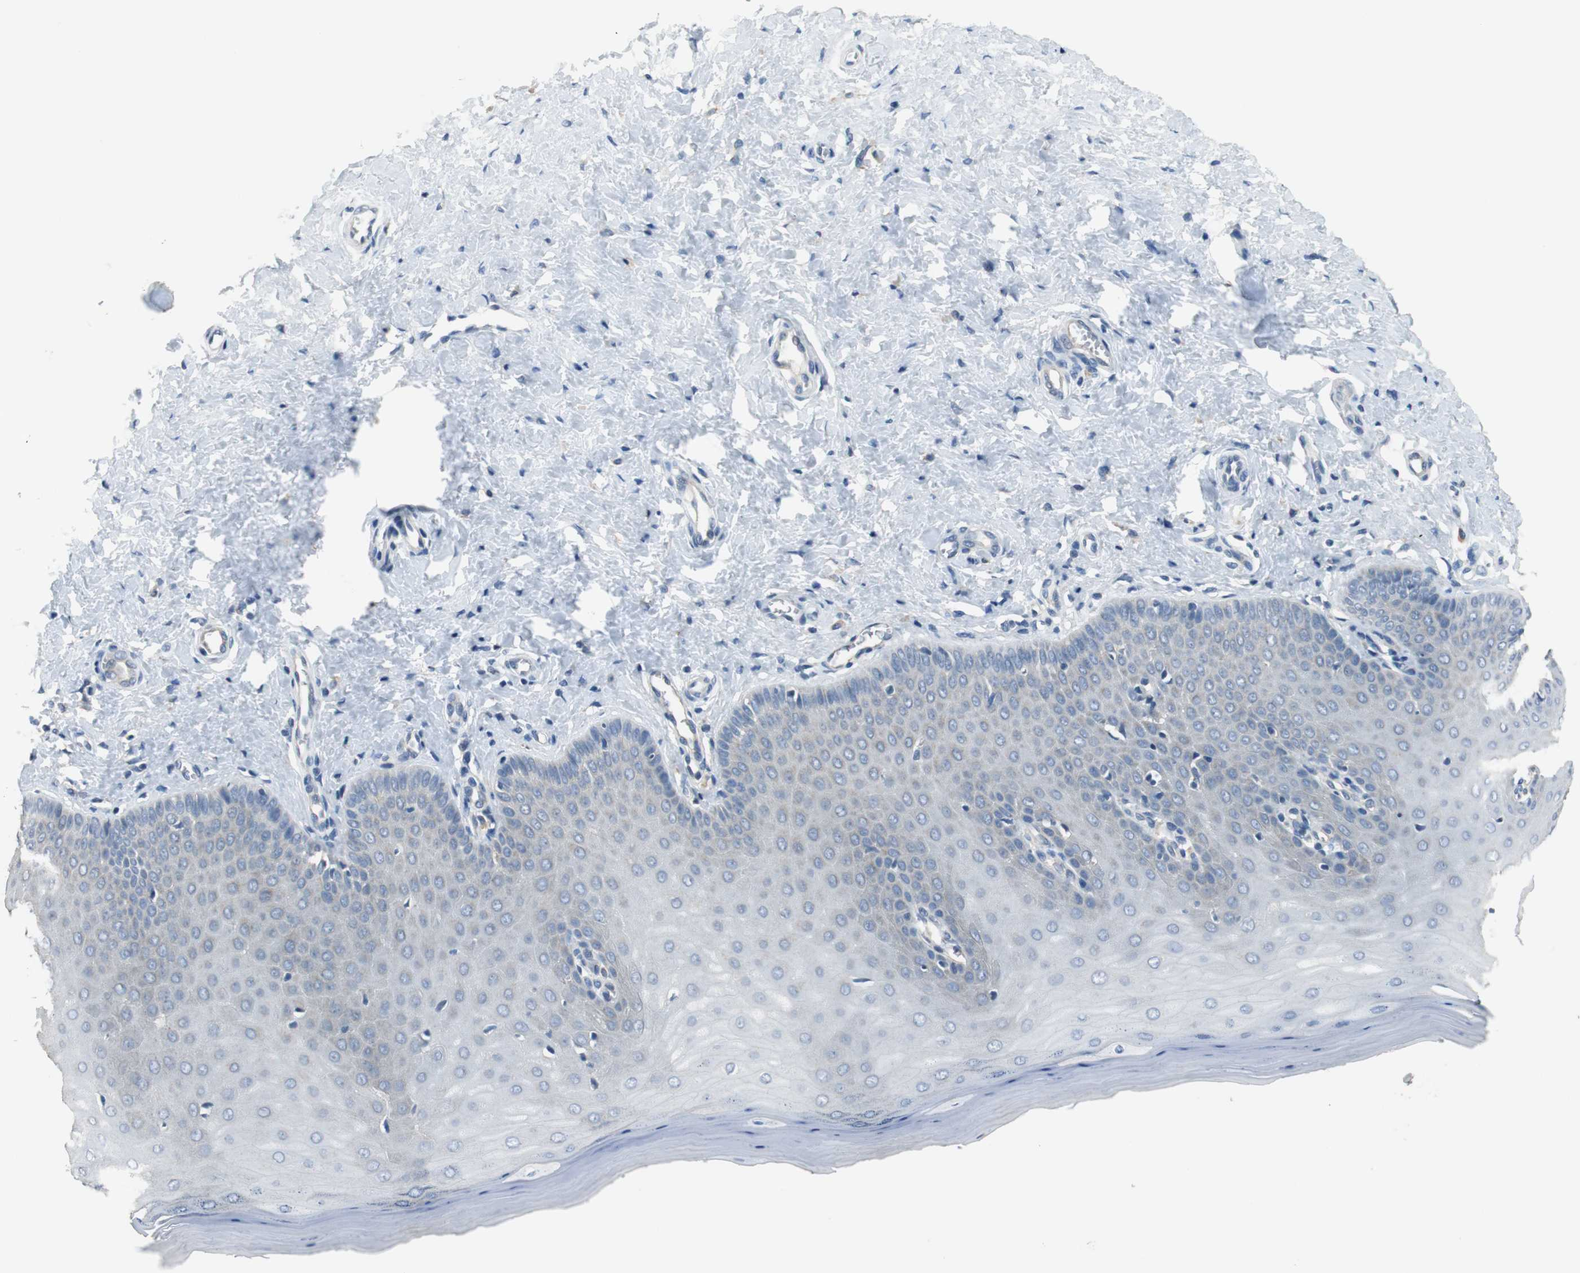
{"staining": {"intensity": "negative", "quantity": "none", "location": "none"}, "tissue": "cervix", "cell_type": "Glandular cells", "image_type": "normal", "snomed": [{"axis": "morphology", "description": "Normal tissue, NOS"}, {"axis": "topography", "description": "Cervix"}], "caption": "This is an immunohistochemistry photomicrograph of unremarkable cervix. There is no positivity in glandular cells.", "gene": "MTIF2", "patient": {"sex": "female", "age": 55}}